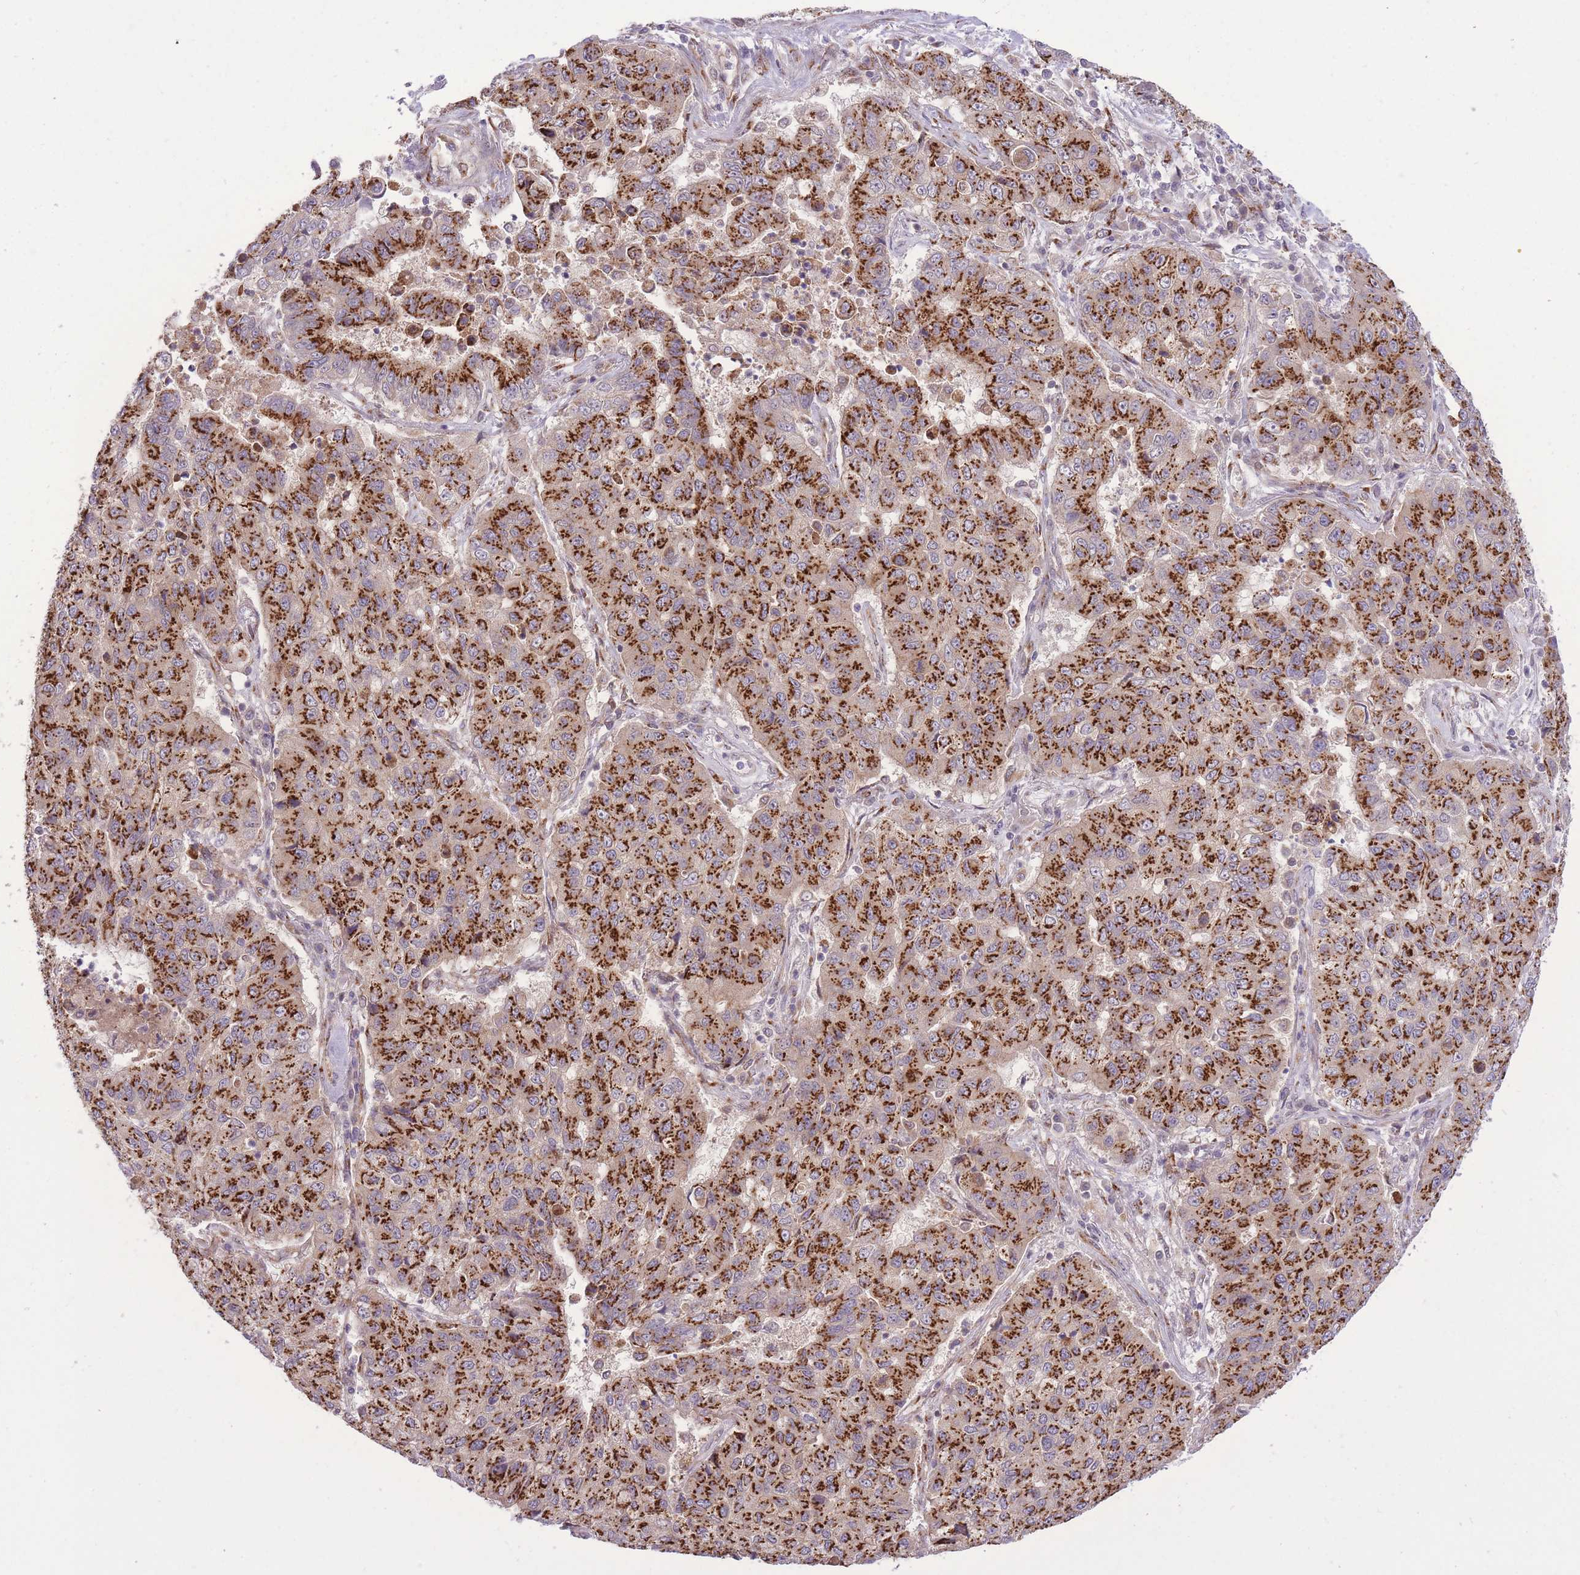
{"staining": {"intensity": "strong", "quantity": ">75%", "location": "cytoplasmic/membranous"}, "tissue": "lung cancer", "cell_type": "Tumor cells", "image_type": "cancer", "snomed": [{"axis": "morphology", "description": "Squamous cell carcinoma, NOS"}, {"axis": "topography", "description": "Lung"}], "caption": "Squamous cell carcinoma (lung) was stained to show a protein in brown. There is high levels of strong cytoplasmic/membranous positivity in about >75% of tumor cells.", "gene": "ZBED5", "patient": {"sex": "male", "age": 74}}